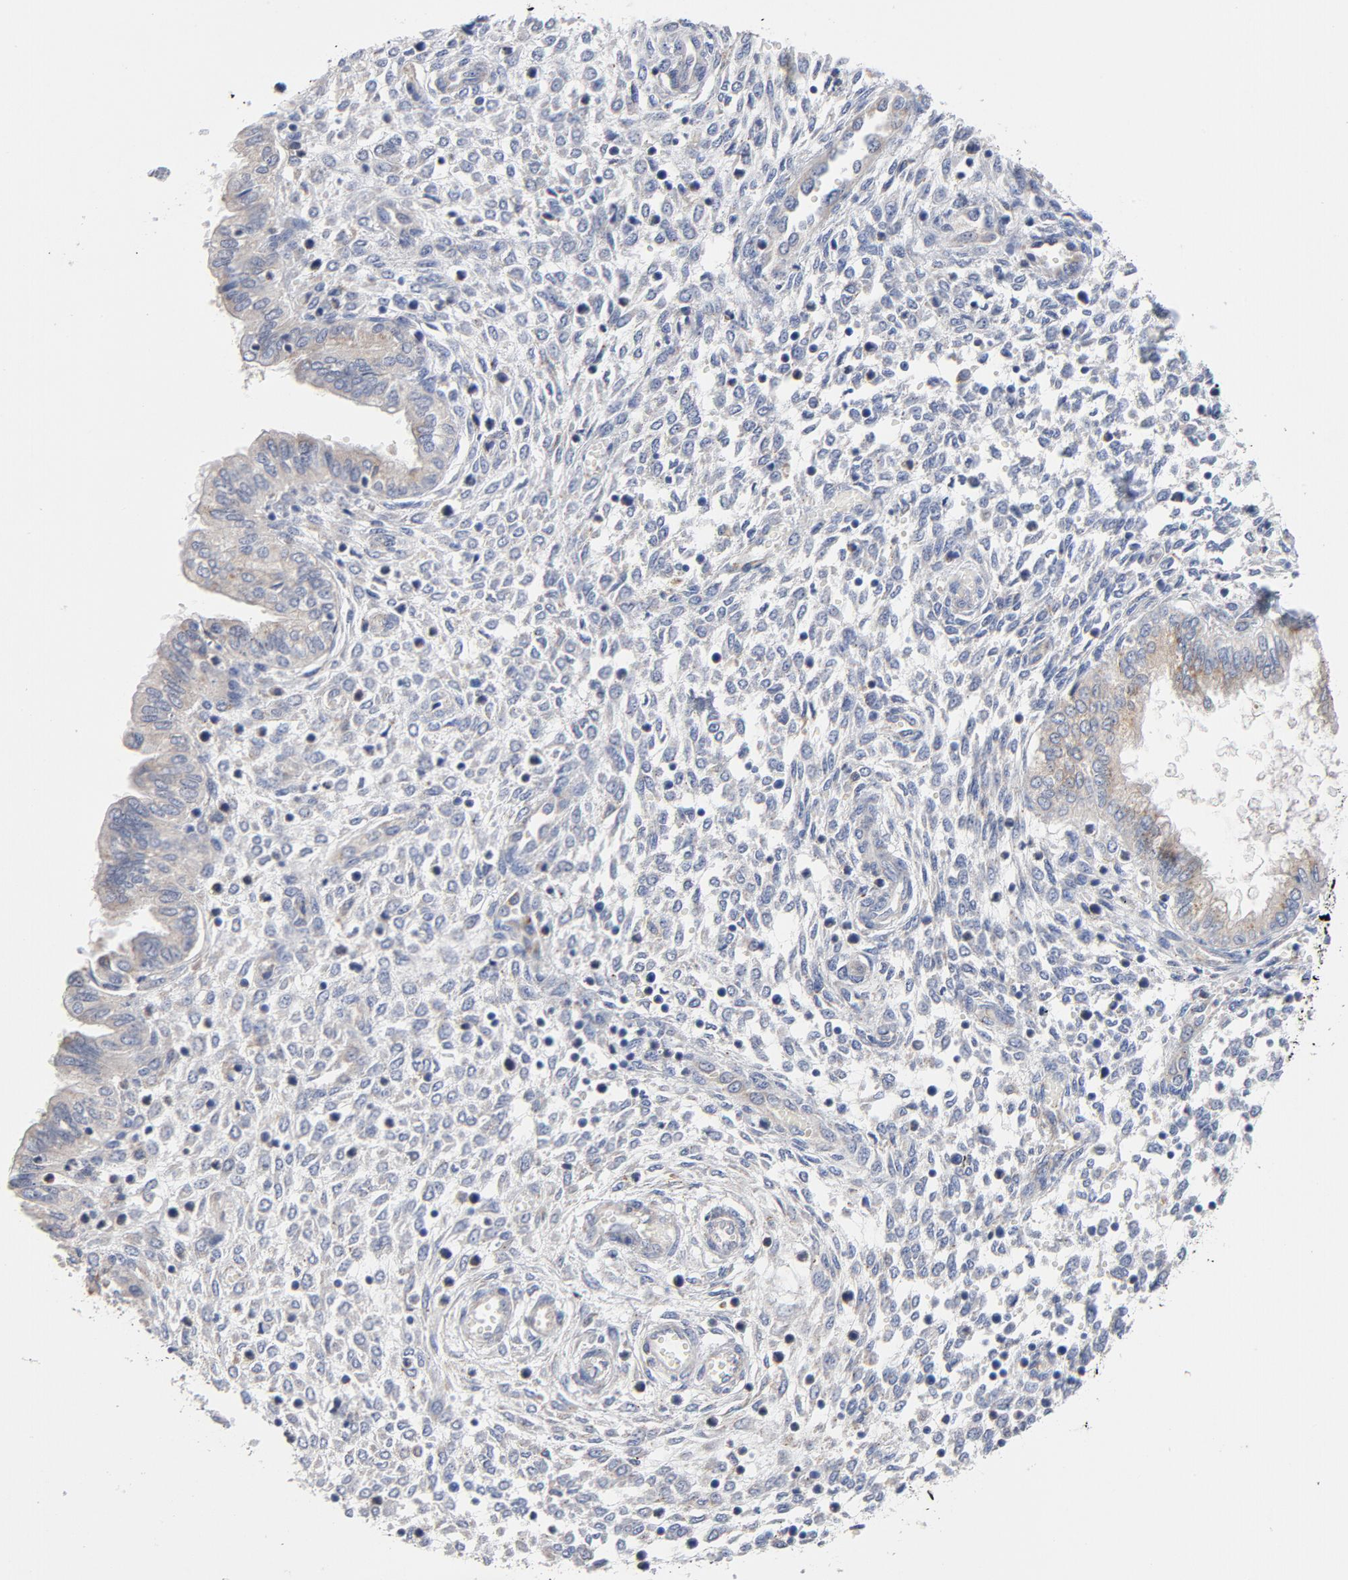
{"staining": {"intensity": "negative", "quantity": "none", "location": "none"}, "tissue": "endometrium", "cell_type": "Cells in endometrial stroma", "image_type": "normal", "snomed": [{"axis": "morphology", "description": "Normal tissue, NOS"}, {"axis": "topography", "description": "Endometrium"}], "caption": "Immunohistochemistry (IHC) of benign human endometrium shows no expression in cells in endometrial stroma.", "gene": "RAPGEF3", "patient": {"sex": "female", "age": 33}}